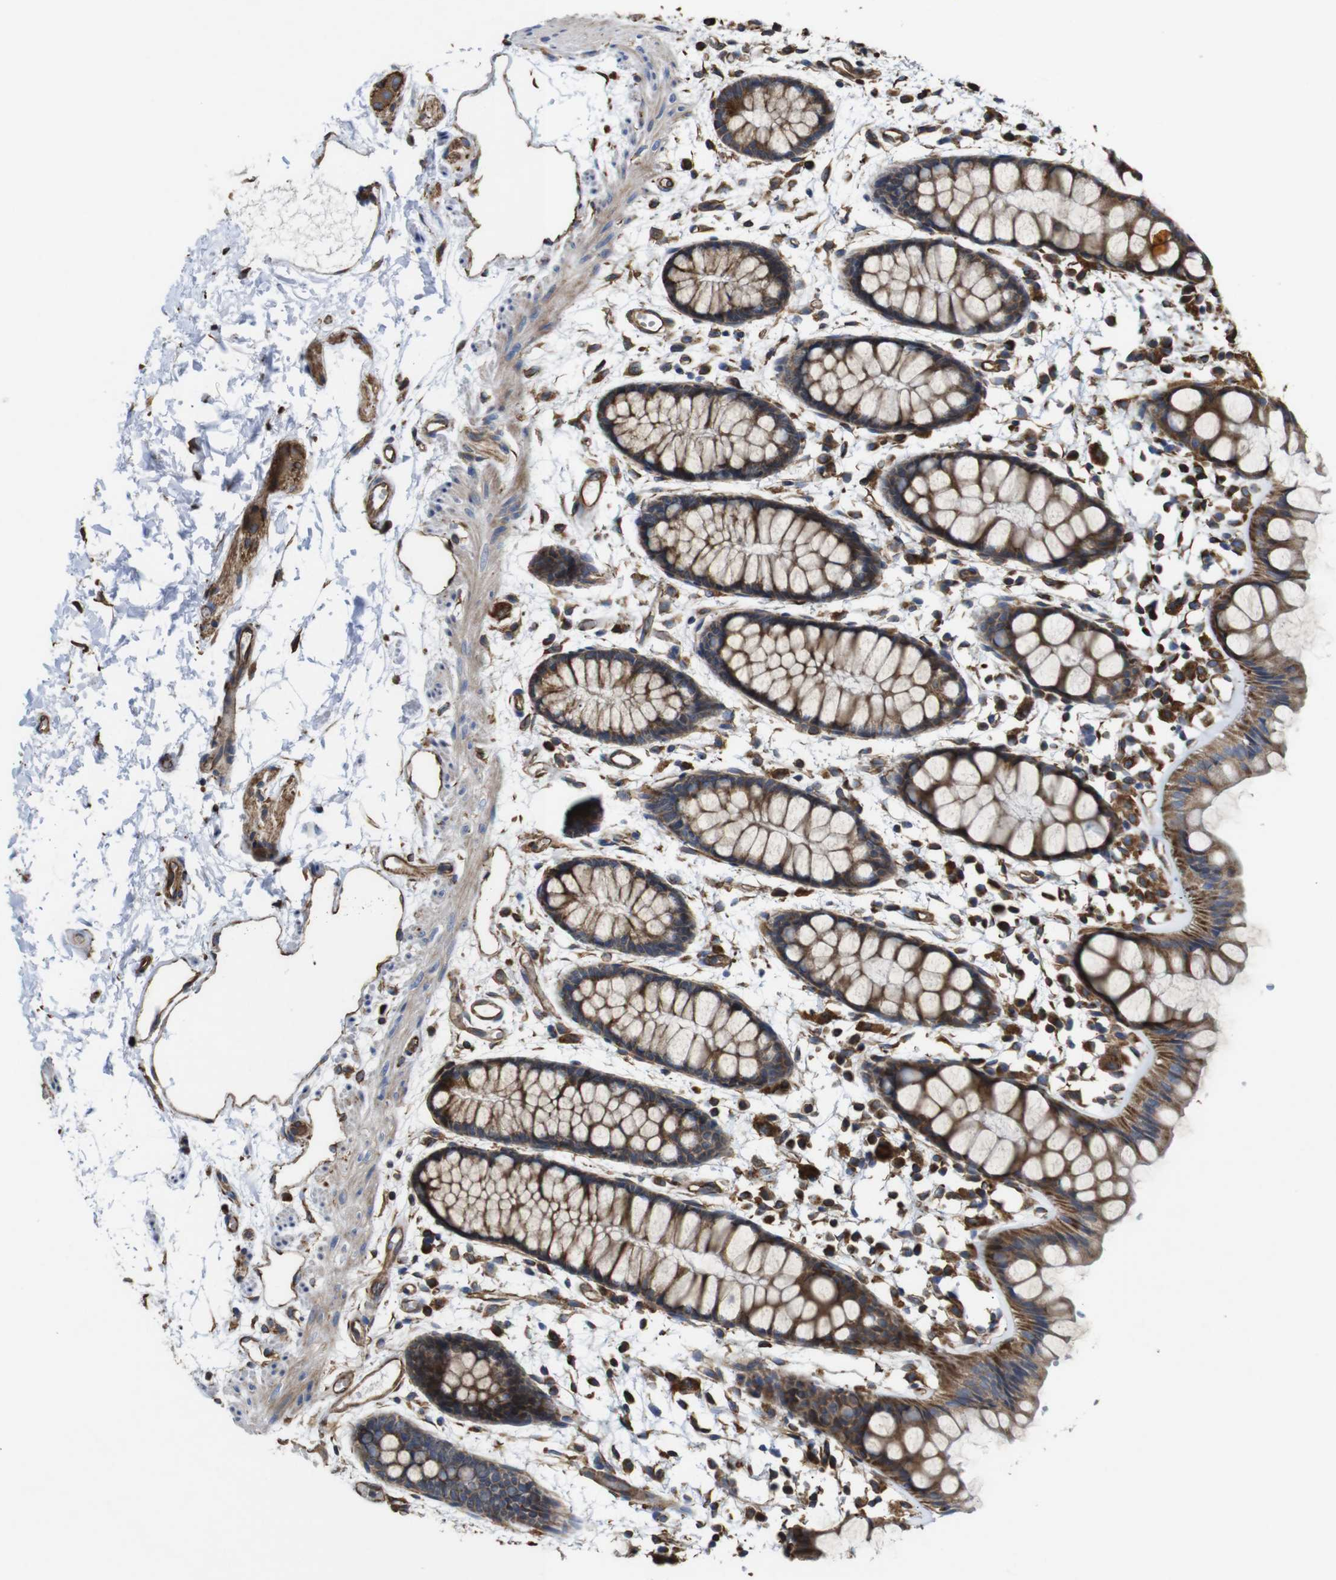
{"staining": {"intensity": "moderate", "quantity": ">75%", "location": "cytoplasmic/membranous"}, "tissue": "rectum", "cell_type": "Glandular cells", "image_type": "normal", "snomed": [{"axis": "morphology", "description": "Normal tissue, NOS"}, {"axis": "topography", "description": "Rectum"}], "caption": "A brown stain highlights moderate cytoplasmic/membranous expression of a protein in glandular cells of benign rectum. (Stains: DAB (3,3'-diaminobenzidine) in brown, nuclei in blue, Microscopy: brightfield microscopy at high magnification).", "gene": "POMK", "patient": {"sex": "female", "age": 66}}